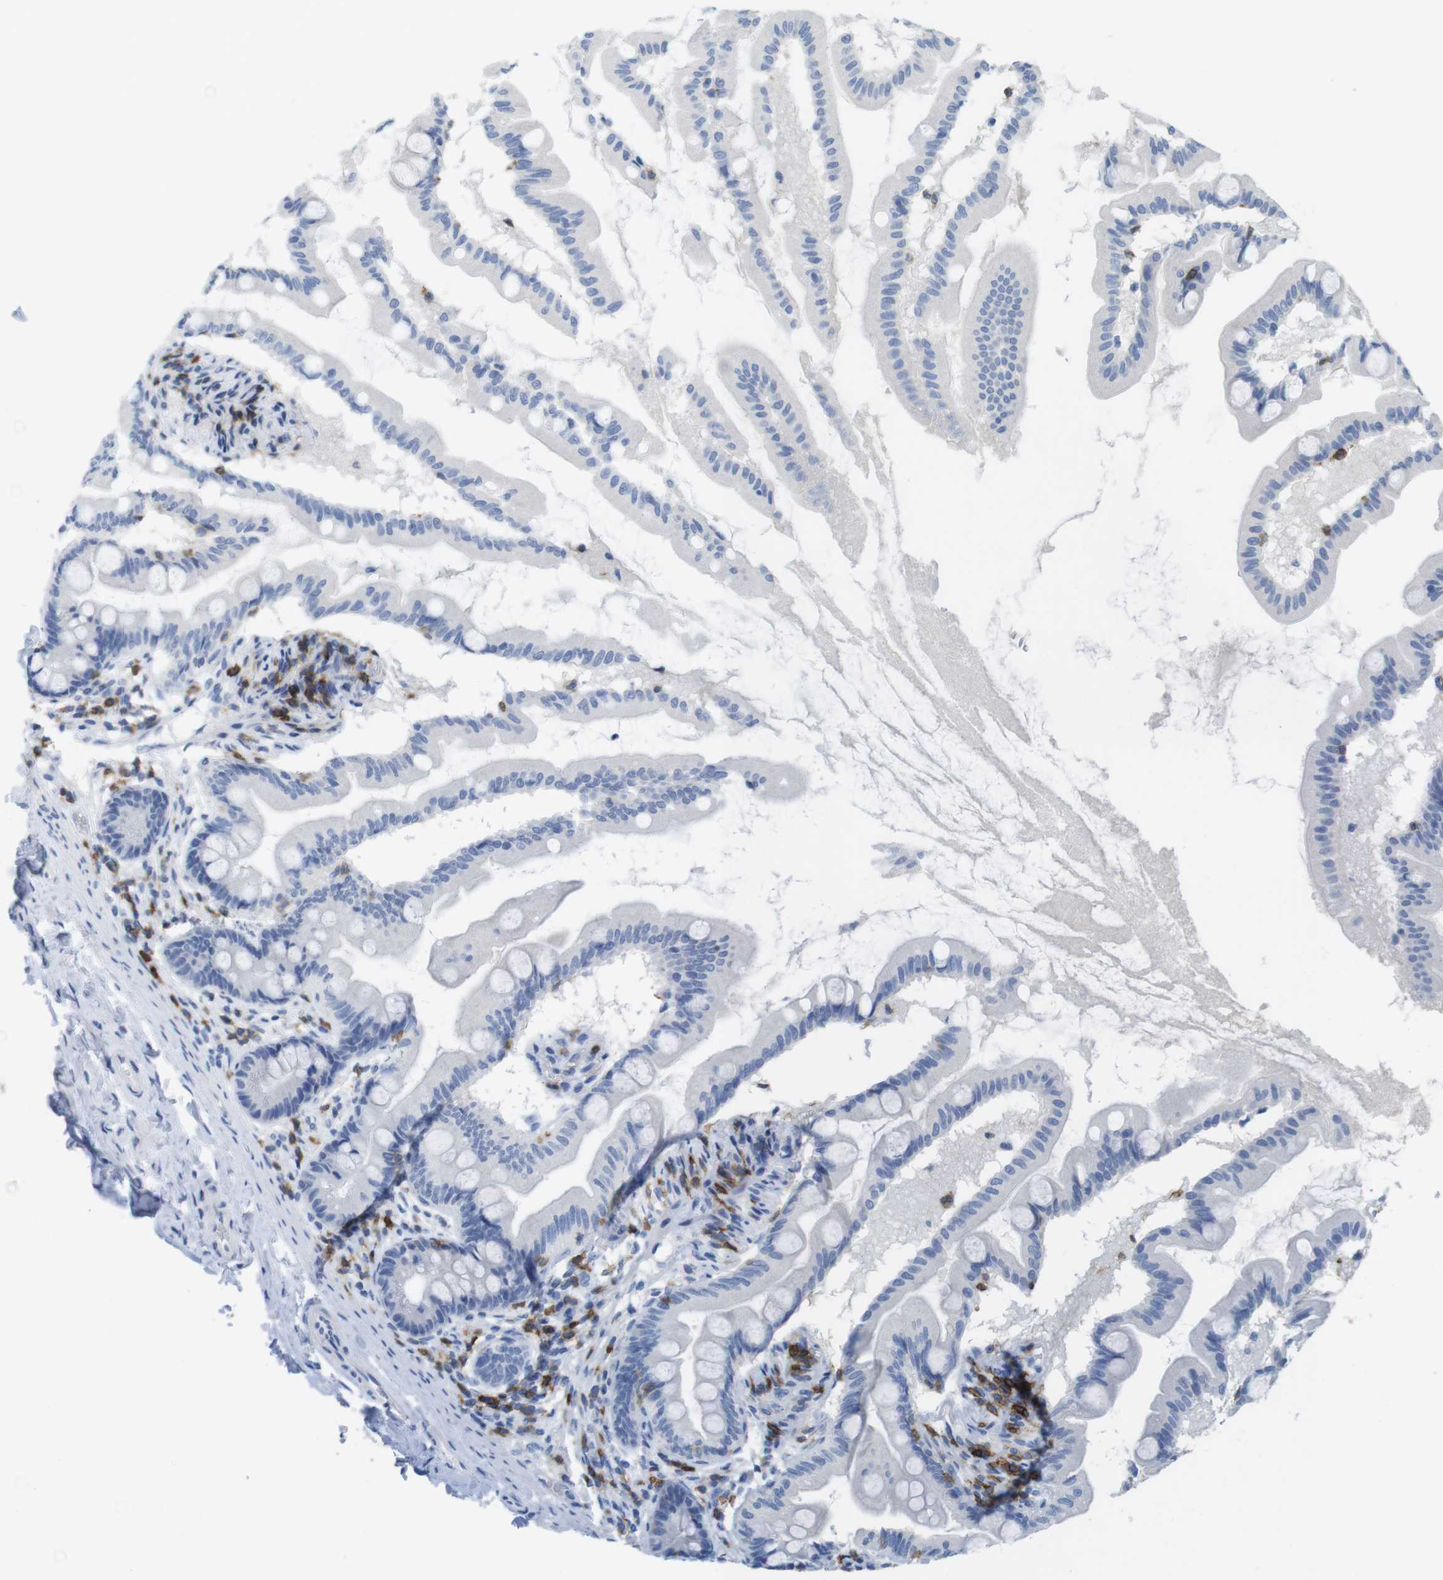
{"staining": {"intensity": "negative", "quantity": "none", "location": "none"}, "tissue": "small intestine", "cell_type": "Glandular cells", "image_type": "normal", "snomed": [{"axis": "morphology", "description": "Normal tissue, NOS"}, {"axis": "topography", "description": "Small intestine"}], "caption": "Immunohistochemical staining of normal human small intestine demonstrates no significant expression in glandular cells.", "gene": "CD5", "patient": {"sex": "female", "age": 56}}